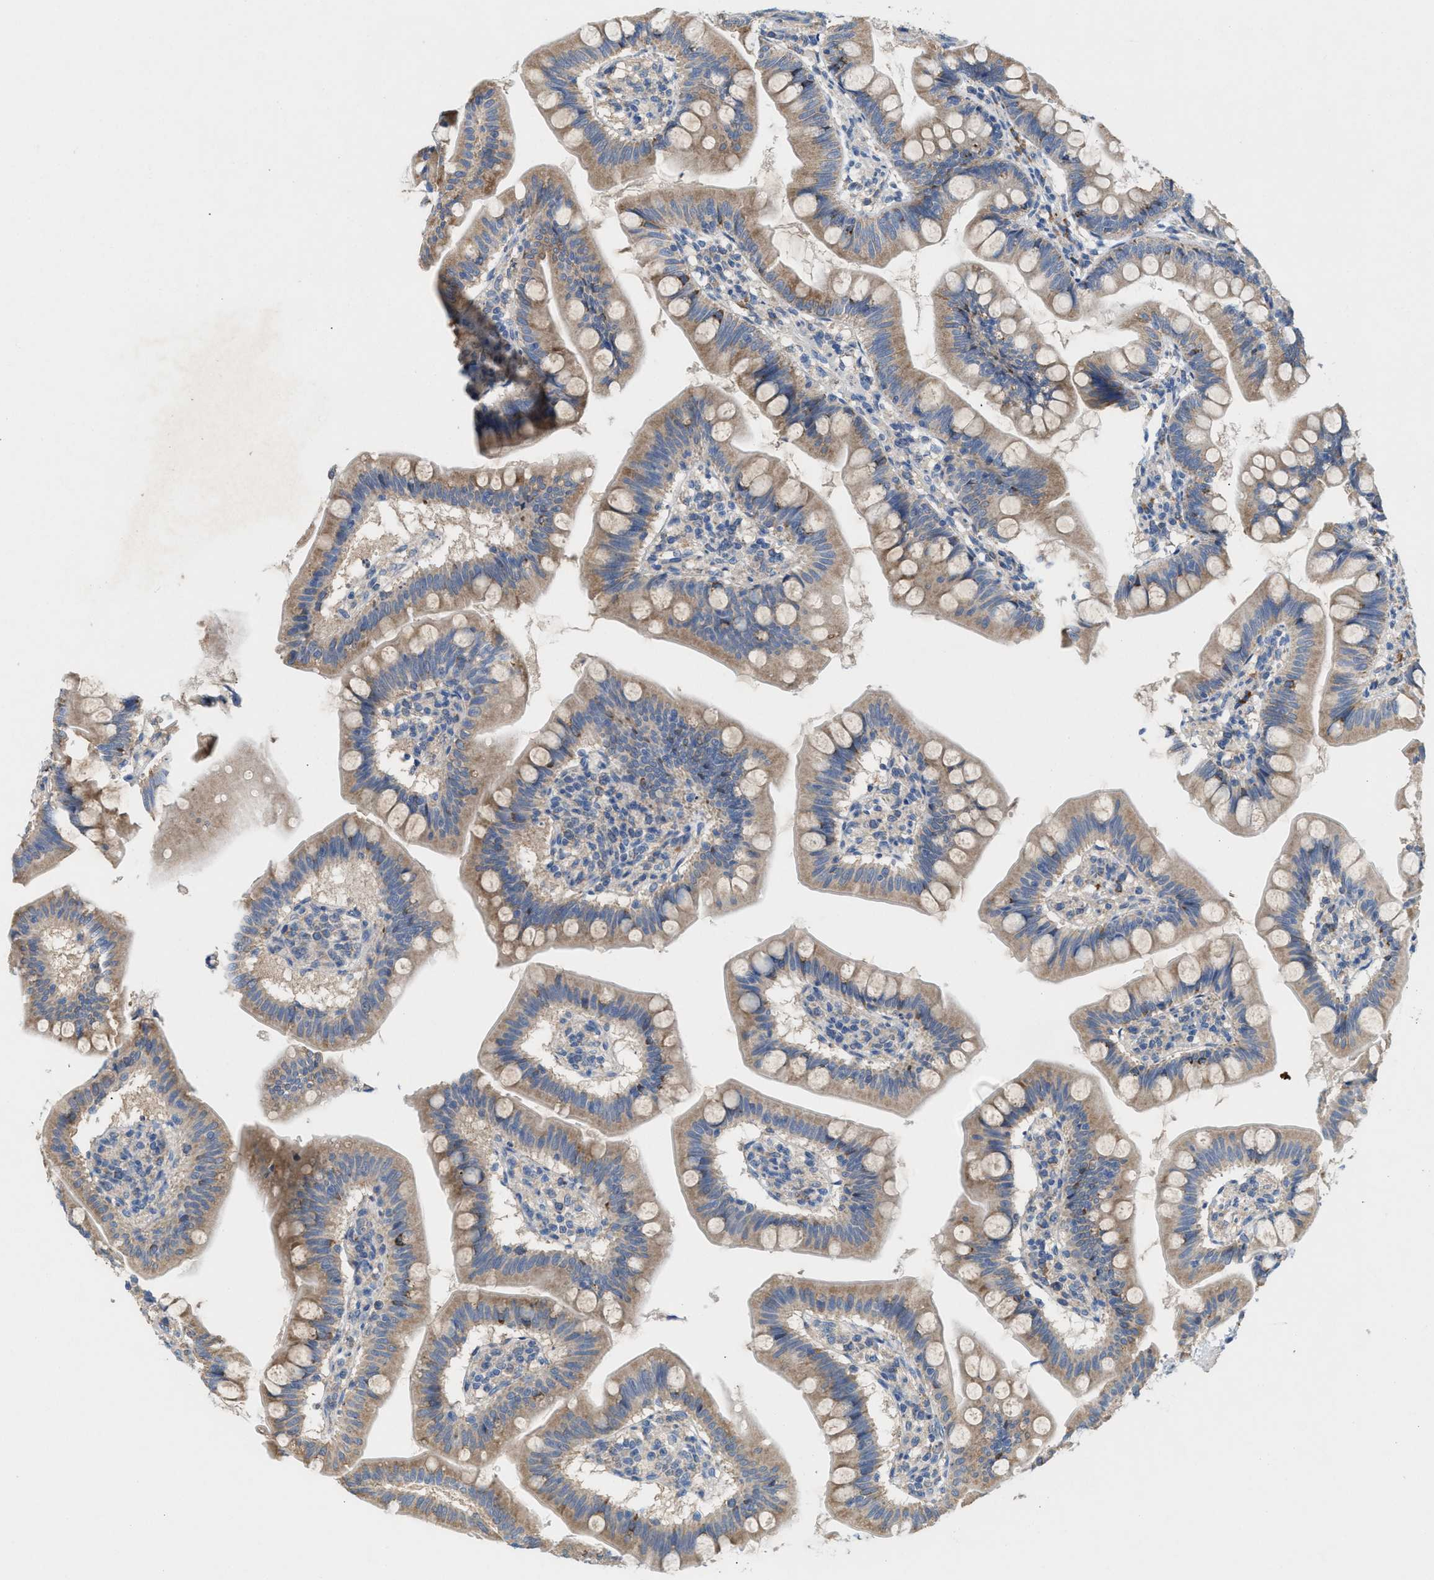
{"staining": {"intensity": "moderate", "quantity": ">75%", "location": "cytoplasmic/membranous"}, "tissue": "small intestine", "cell_type": "Glandular cells", "image_type": "normal", "snomed": [{"axis": "morphology", "description": "Normal tissue, NOS"}, {"axis": "topography", "description": "Small intestine"}], "caption": "The histopathology image displays staining of benign small intestine, revealing moderate cytoplasmic/membranous protein staining (brown color) within glandular cells.", "gene": "DYNC2I1", "patient": {"sex": "male", "age": 7}}